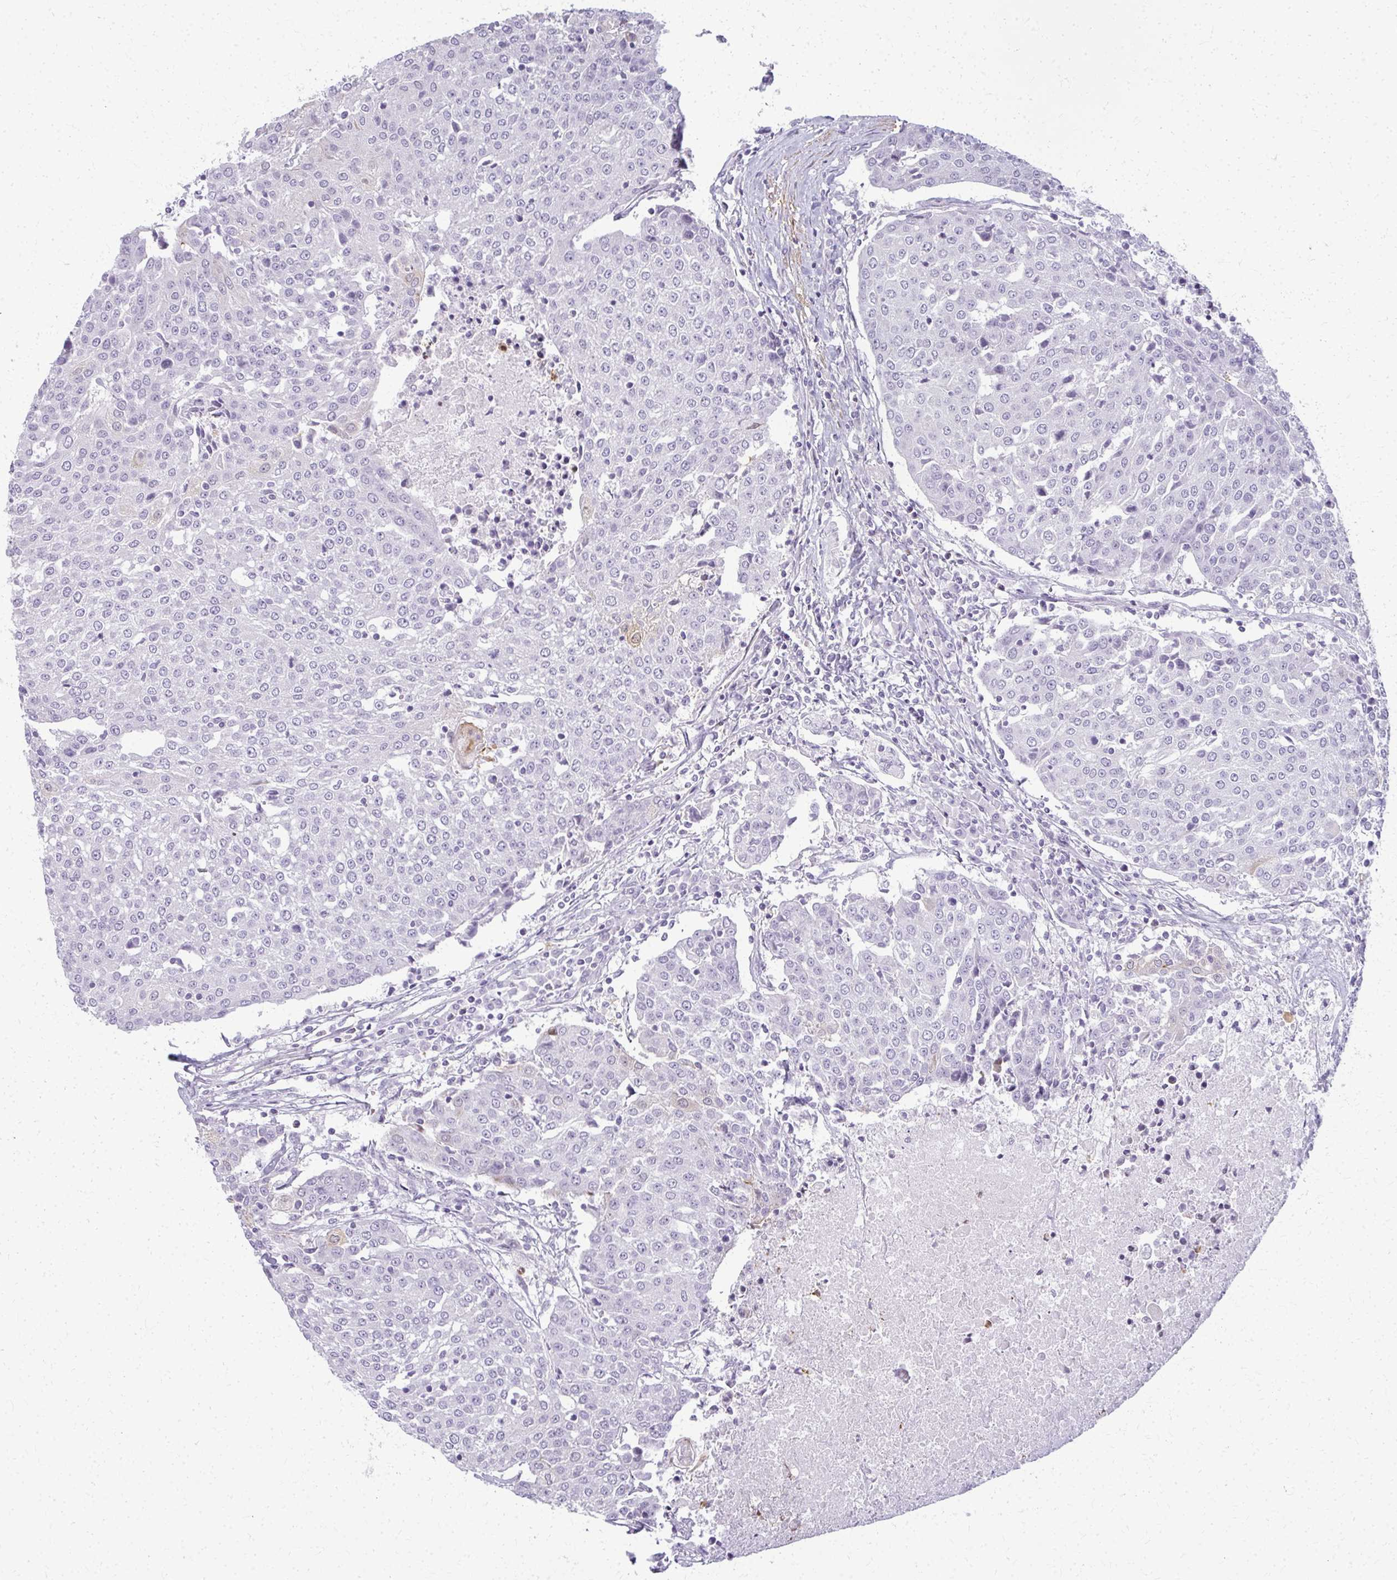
{"staining": {"intensity": "negative", "quantity": "none", "location": "none"}, "tissue": "urothelial cancer", "cell_type": "Tumor cells", "image_type": "cancer", "snomed": [{"axis": "morphology", "description": "Urothelial carcinoma, High grade"}, {"axis": "topography", "description": "Urinary bladder"}], "caption": "High magnification brightfield microscopy of high-grade urothelial carcinoma stained with DAB (brown) and counterstained with hematoxylin (blue): tumor cells show no significant expression.", "gene": "CA3", "patient": {"sex": "female", "age": 85}}